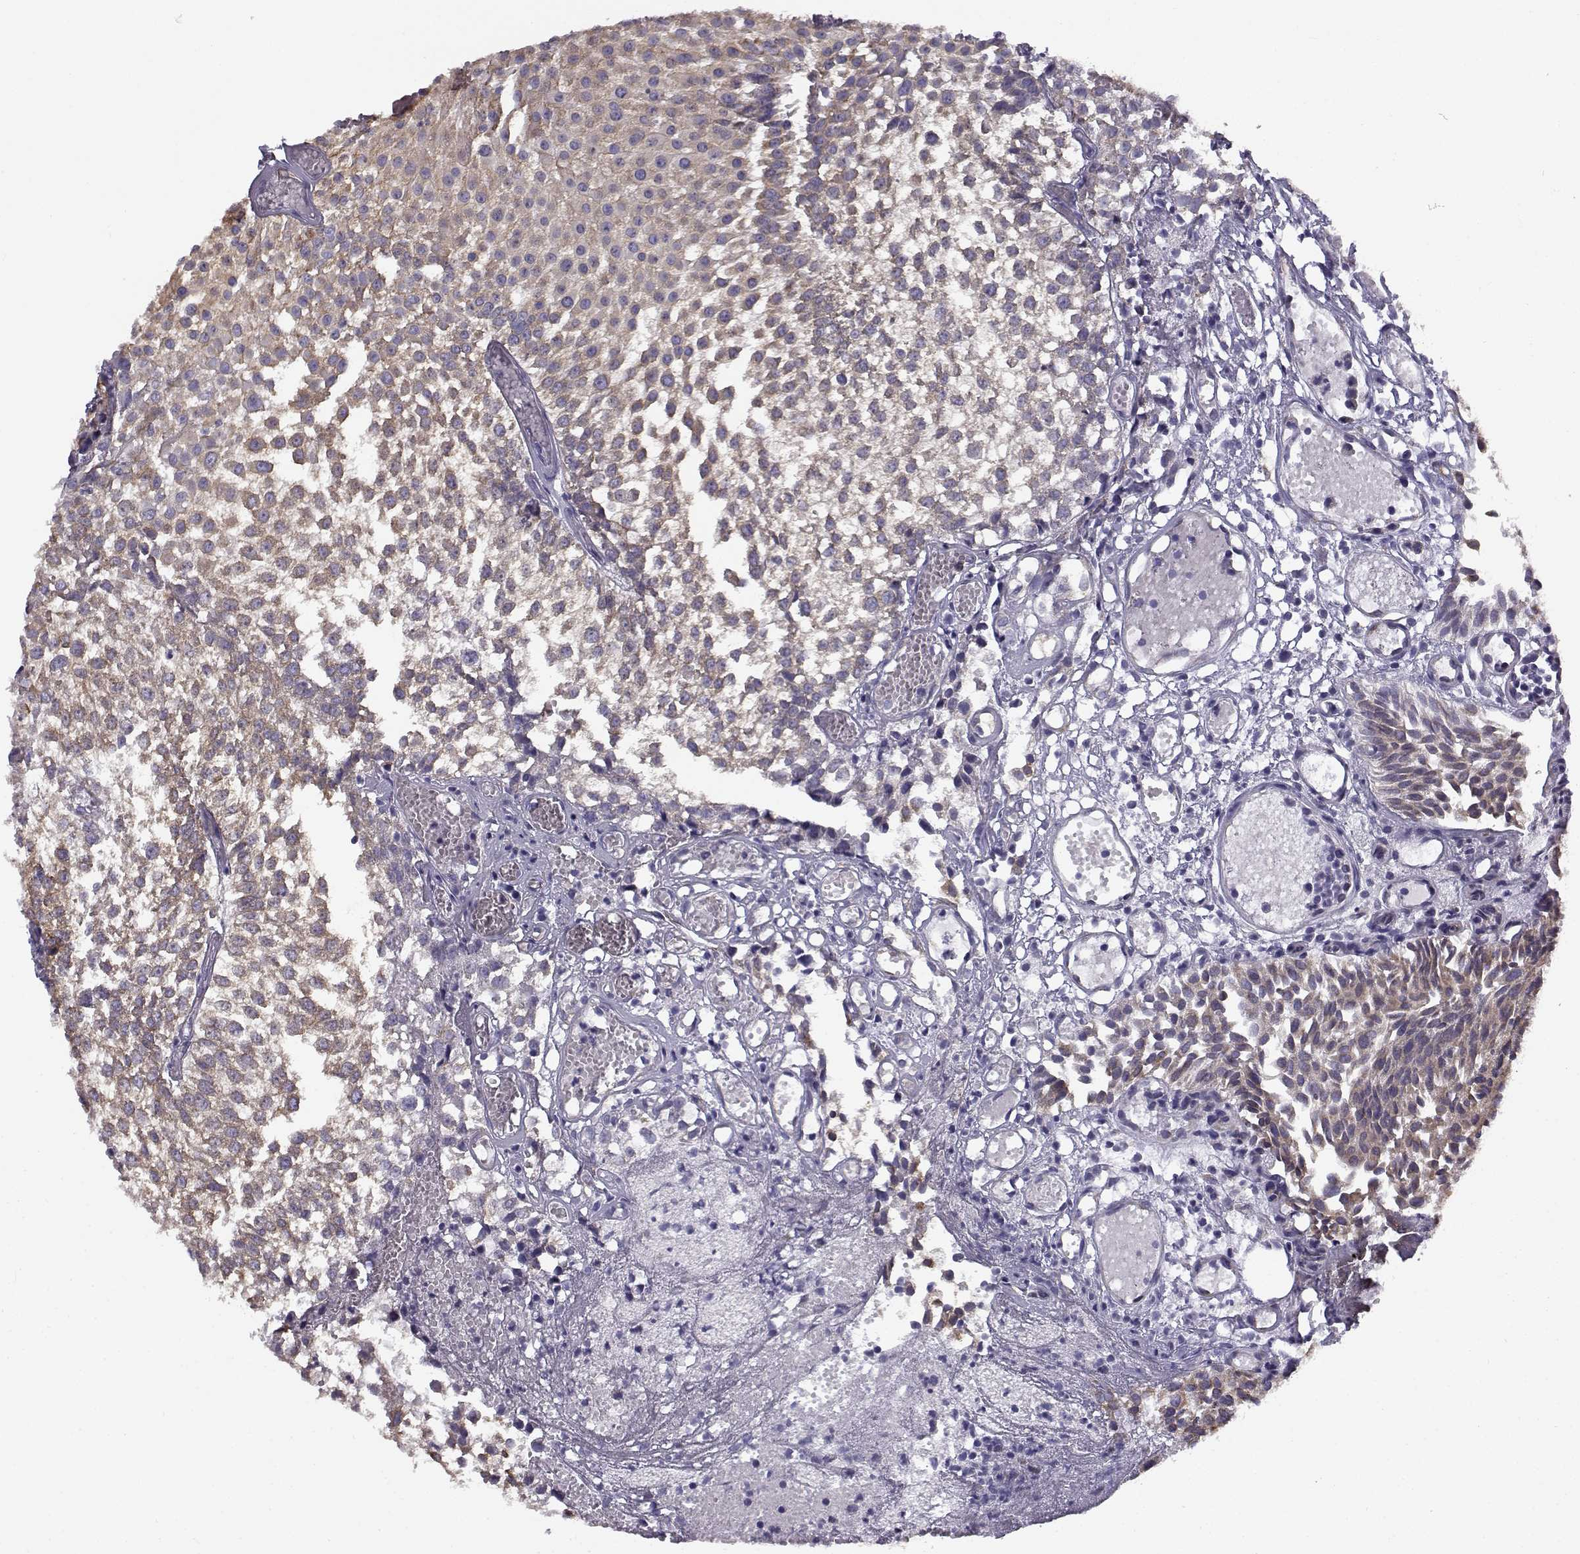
{"staining": {"intensity": "weak", "quantity": ">75%", "location": "cytoplasmic/membranous"}, "tissue": "urothelial cancer", "cell_type": "Tumor cells", "image_type": "cancer", "snomed": [{"axis": "morphology", "description": "Urothelial carcinoma, Low grade"}, {"axis": "topography", "description": "Urinary bladder"}], "caption": "IHC image of neoplastic tissue: human urothelial carcinoma (low-grade) stained using immunohistochemistry displays low levels of weak protein expression localized specifically in the cytoplasmic/membranous of tumor cells, appearing as a cytoplasmic/membranous brown color.", "gene": "BEND6", "patient": {"sex": "male", "age": 79}}